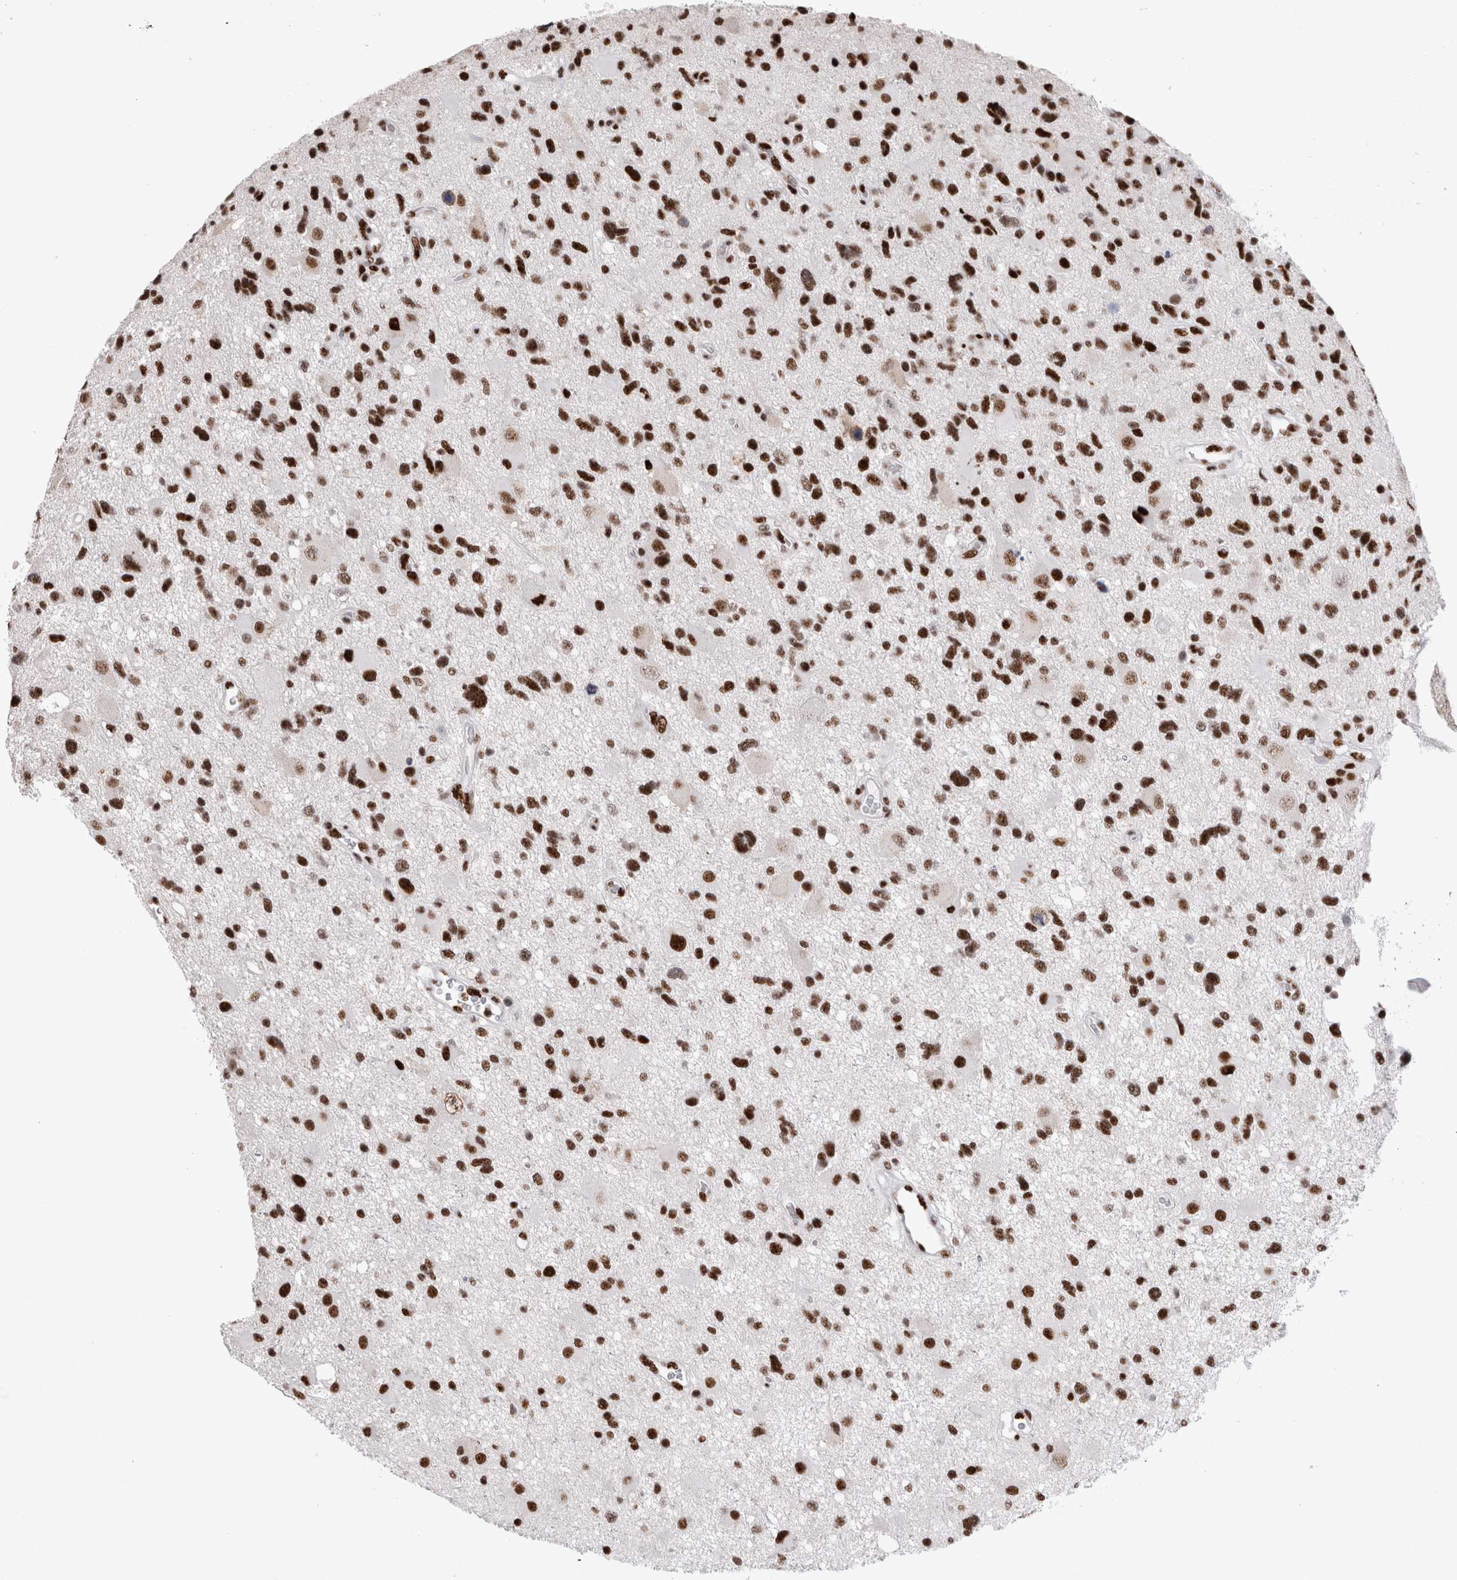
{"staining": {"intensity": "strong", "quantity": ">75%", "location": "nuclear"}, "tissue": "glioma", "cell_type": "Tumor cells", "image_type": "cancer", "snomed": [{"axis": "morphology", "description": "Glioma, malignant, High grade"}, {"axis": "topography", "description": "Brain"}], "caption": "Human glioma stained for a protein (brown) displays strong nuclear positive positivity in approximately >75% of tumor cells.", "gene": "RBM6", "patient": {"sex": "male", "age": 33}}